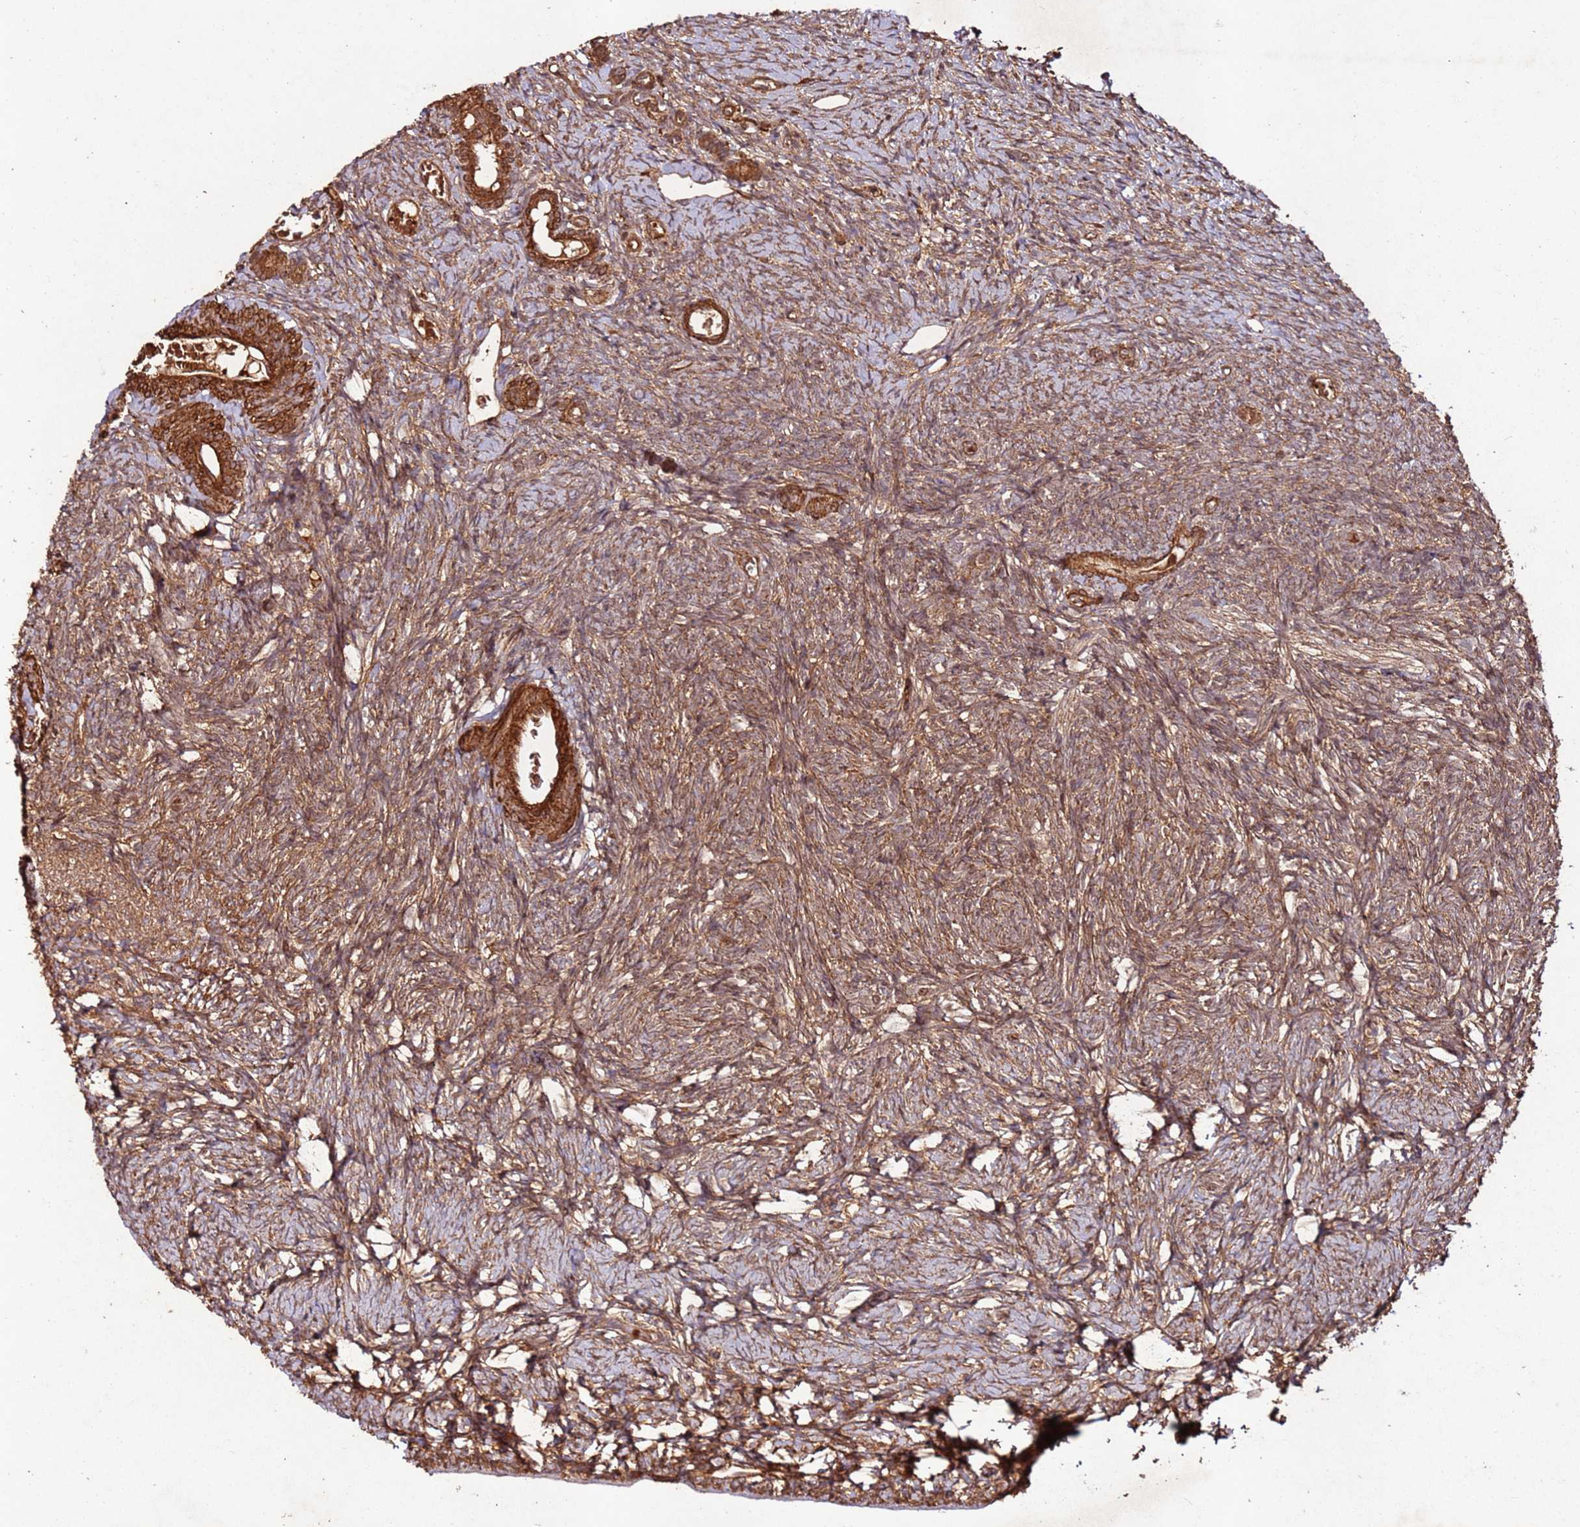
{"staining": {"intensity": "moderate", "quantity": "25%-75%", "location": "cytoplasmic/membranous"}, "tissue": "ovary", "cell_type": "Ovarian stroma cells", "image_type": "normal", "snomed": [{"axis": "morphology", "description": "Normal tissue, NOS"}, {"axis": "topography", "description": "Ovary"}], "caption": "Immunohistochemical staining of benign ovary shows moderate cytoplasmic/membranous protein staining in approximately 25%-75% of ovarian stroma cells. (DAB (3,3'-diaminobenzidine) IHC with brightfield microscopy, high magnification).", "gene": "FAM186A", "patient": {"sex": "female", "age": 39}}